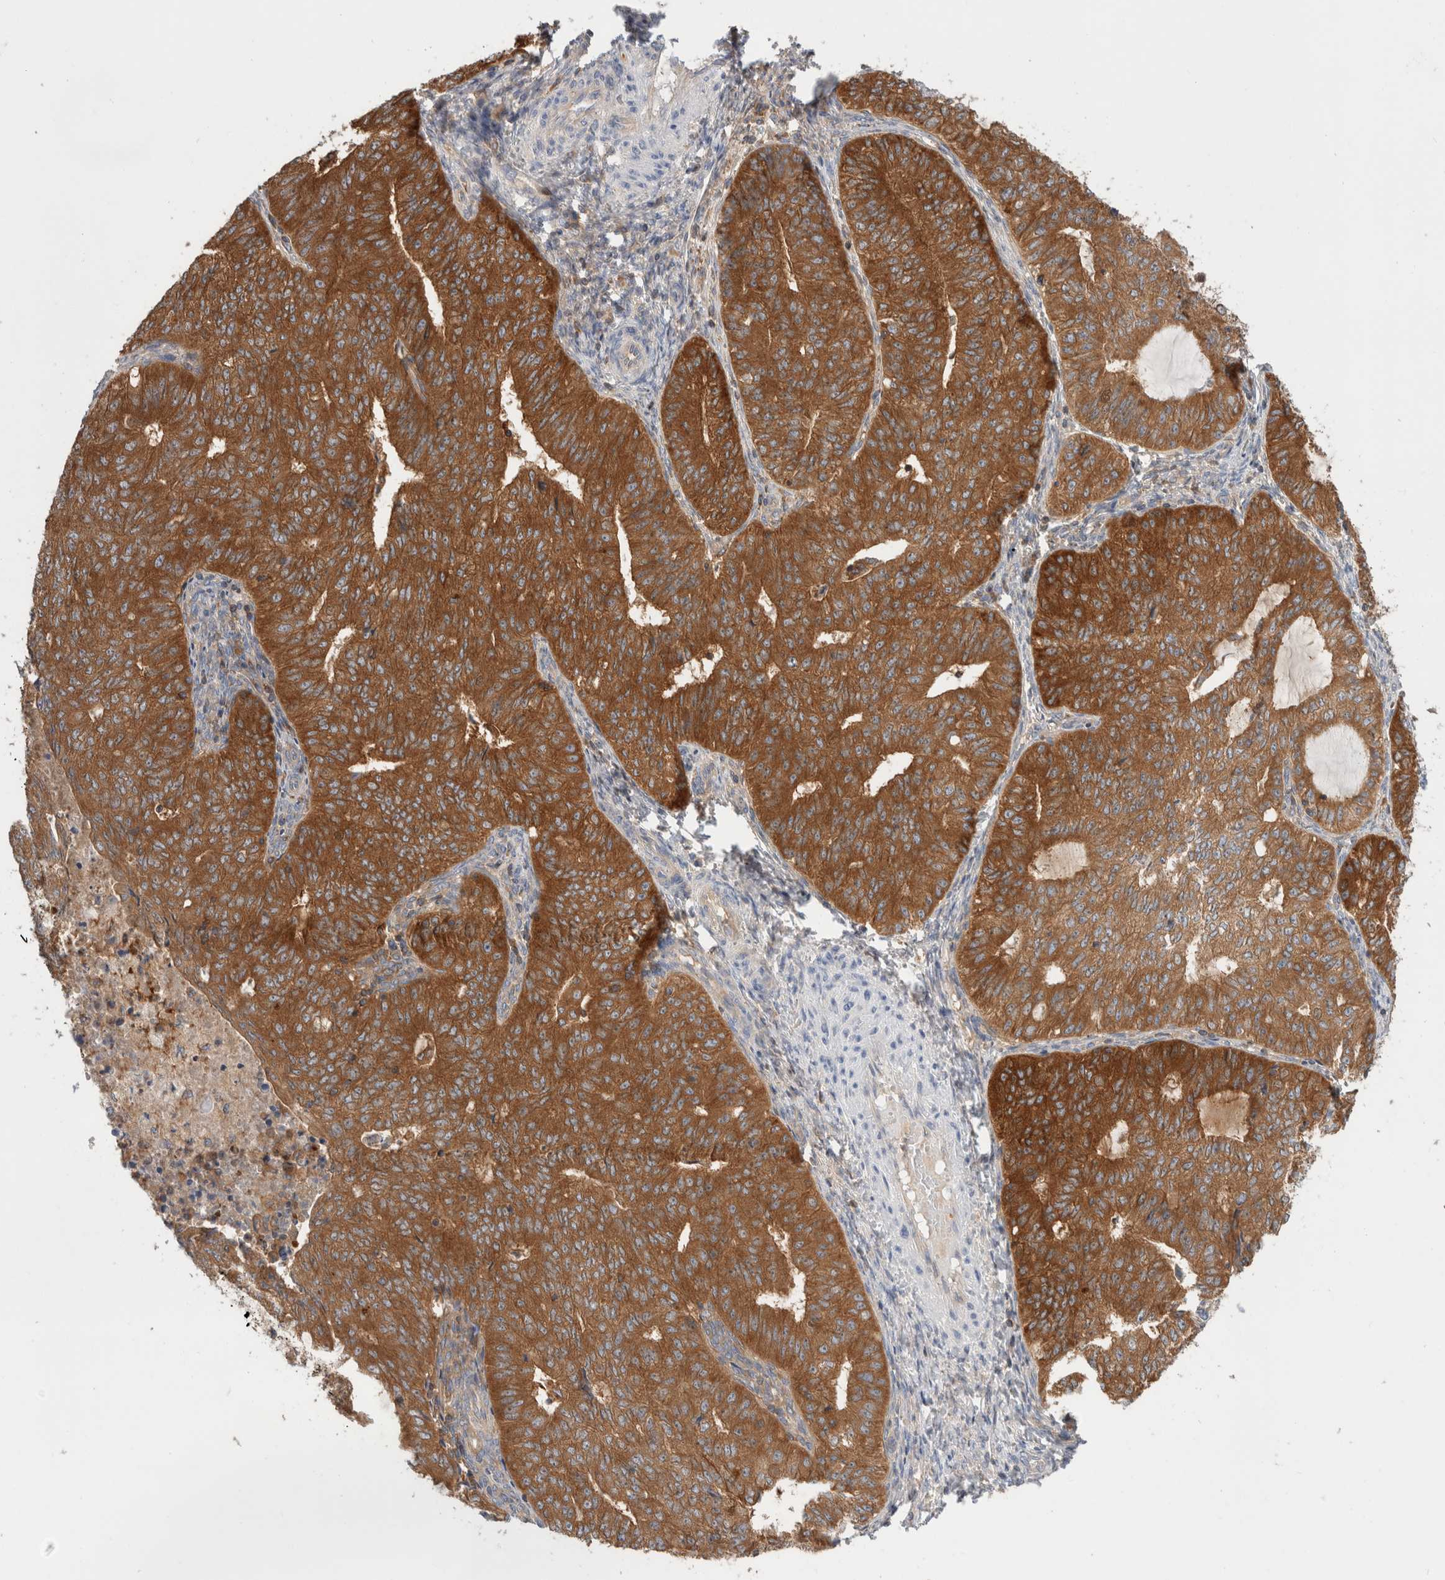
{"staining": {"intensity": "strong", "quantity": ">75%", "location": "cytoplasmic/membranous"}, "tissue": "endometrial cancer", "cell_type": "Tumor cells", "image_type": "cancer", "snomed": [{"axis": "morphology", "description": "Adenocarcinoma, NOS"}, {"axis": "topography", "description": "Endometrium"}], "caption": "Tumor cells display high levels of strong cytoplasmic/membranous staining in about >75% of cells in human endometrial cancer.", "gene": "KLHL14", "patient": {"sex": "female", "age": 32}}